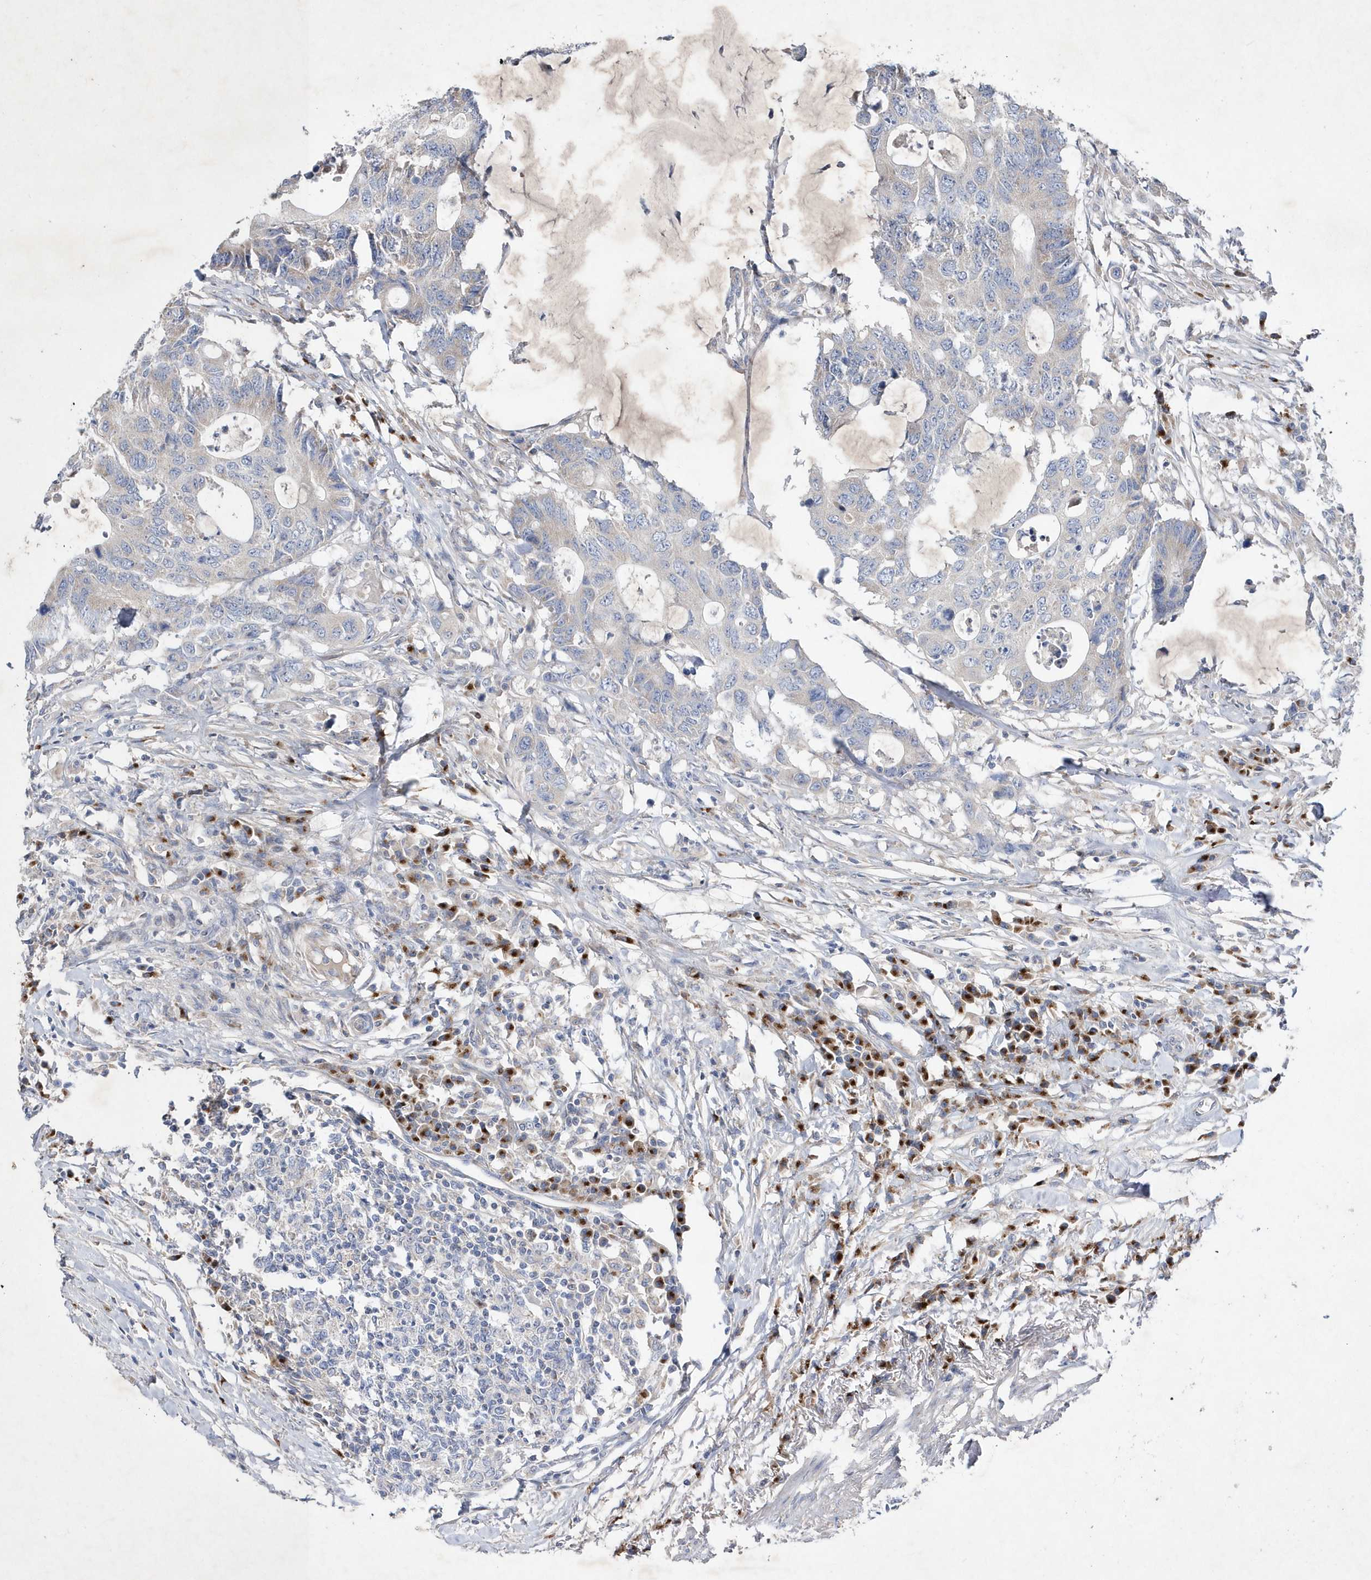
{"staining": {"intensity": "negative", "quantity": "none", "location": "none"}, "tissue": "colorectal cancer", "cell_type": "Tumor cells", "image_type": "cancer", "snomed": [{"axis": "morphology", "description": "Adenocarcinoma, NOS"}, {"axis": "topography", "description": "Colon"}], "caption": "Colorectal cancer (adenocarcinoma) was stained to show a protein in brown. There is no significant positivity in tumor cells.", "gene": "METTL8", "patient": {"sex": "male", "age": 71}}